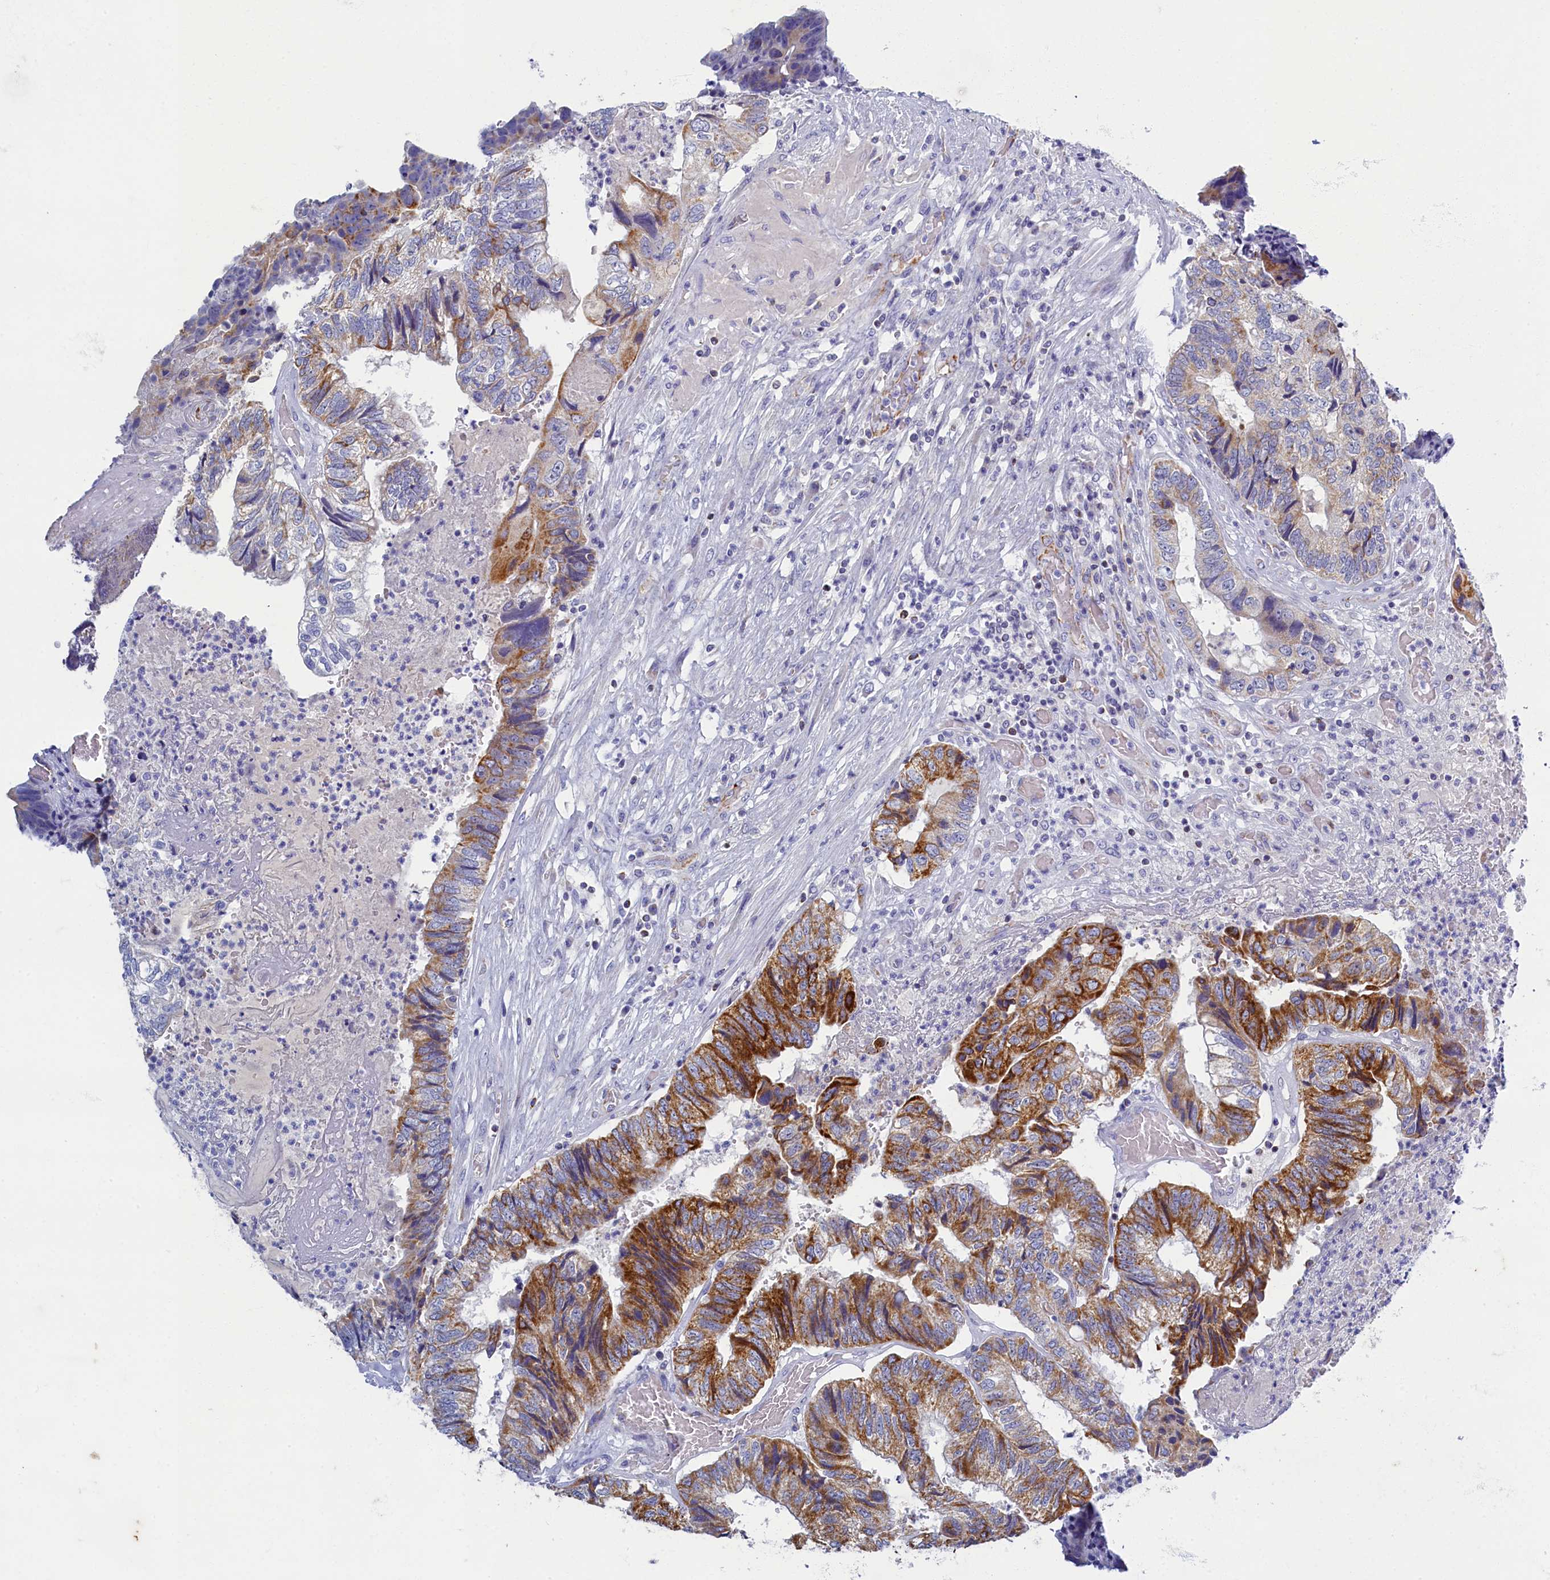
{"staining": {"intensity": "strong", "quantity": "25%-75%", "location": "cytoplasmic/membranous"}, "tissue": "colorectal cancer", "cell_type": "Tumor cells", "image_type": "cancer", "snomed": [{"axis": "morphology", "description": "Adenocarcinoma, NOS"}, {"axis": "topography", "description": "Colon"}], "caption": "This is a photomicrograph of IHC staining of colorectal cancer (adenocarcinoma), which shows strong positivity in the cytoplasmic/membranous of tumor cells.", "gene": "OCIAD2", "patient": {"sex": "female", "age": 67}}